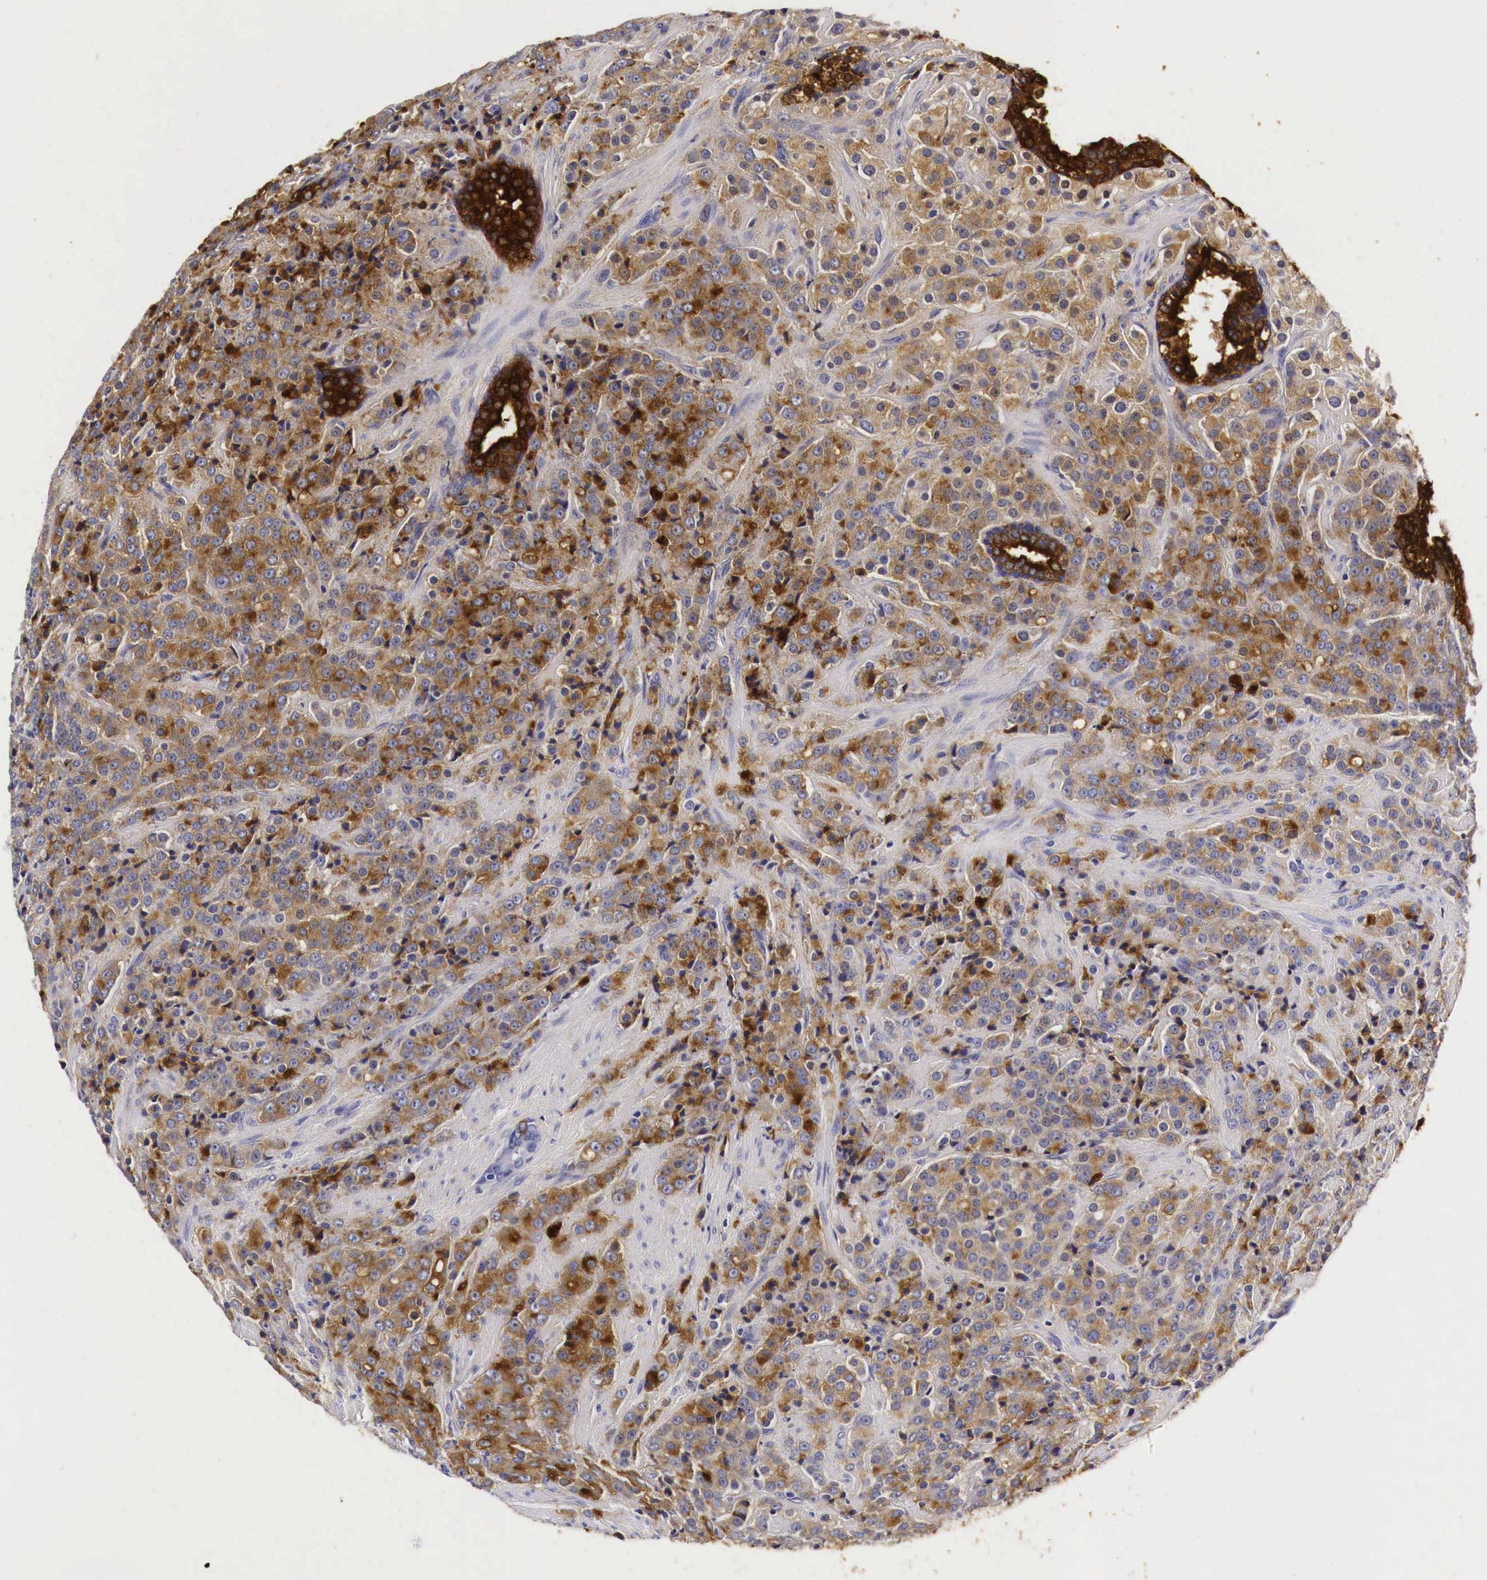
{"staining": {"intensity": "strong", "quantity": ">75%", "location": "cytoplasmic/membranous"}, "tissue": "prostate cancer", "cell_type": "Tumor cells", "image_type": "cancer", "snomed": [{"axis": "morphology", "description": "Adenocarcinoma, Medium grade"}, {"axis": "topography", "description": "Prostate"}], "caption": "There is high levels of strong cytoplasmic/membranous staining in tumor cells of prostate cancer, as demonstrated by immunohistochemical staining (brown color).", "gene": "ACP3", "patient": {"sex": "male", "age": 70}}